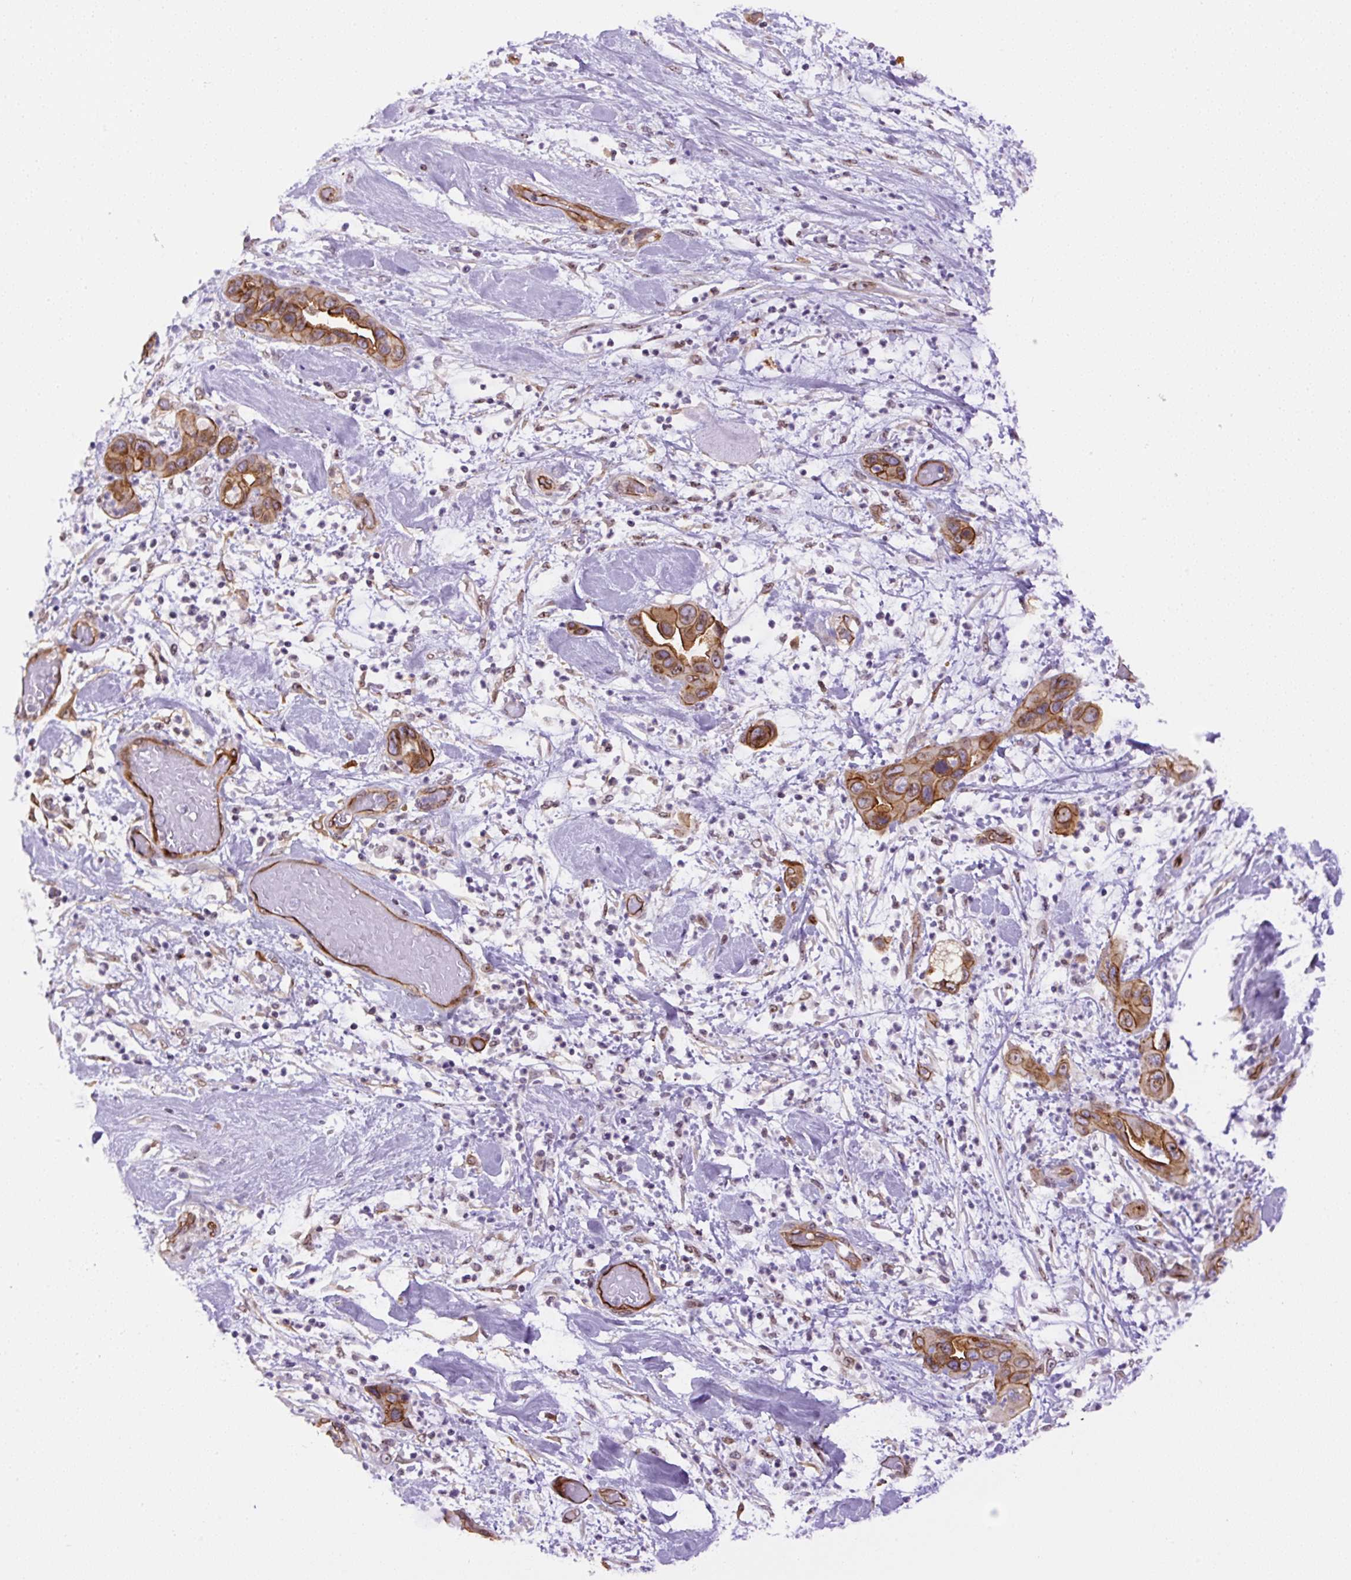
{"staining": {"intensity": "moderate", "quantity": ">75%", "location": "cytoplasmic/membranous"}, "tissue": "pancreatic cancer", "cell_type": "Tumor cells", "image_type": "cancer", "snomed": [{"axis": "morphology", "description": "Adenocarcinoma, NOS"}, {"axis": "topography", "description": "Pancreas"}], "caption": "Pancreatic cancer (adenocarcinoma) stained for a protein (brown) displays moderate cytoplasmic/membranous positive positivity in approximately >75% of tumor cells.", "gene": "MYO5C", "patient": {"sex": "female", "age": 71}}